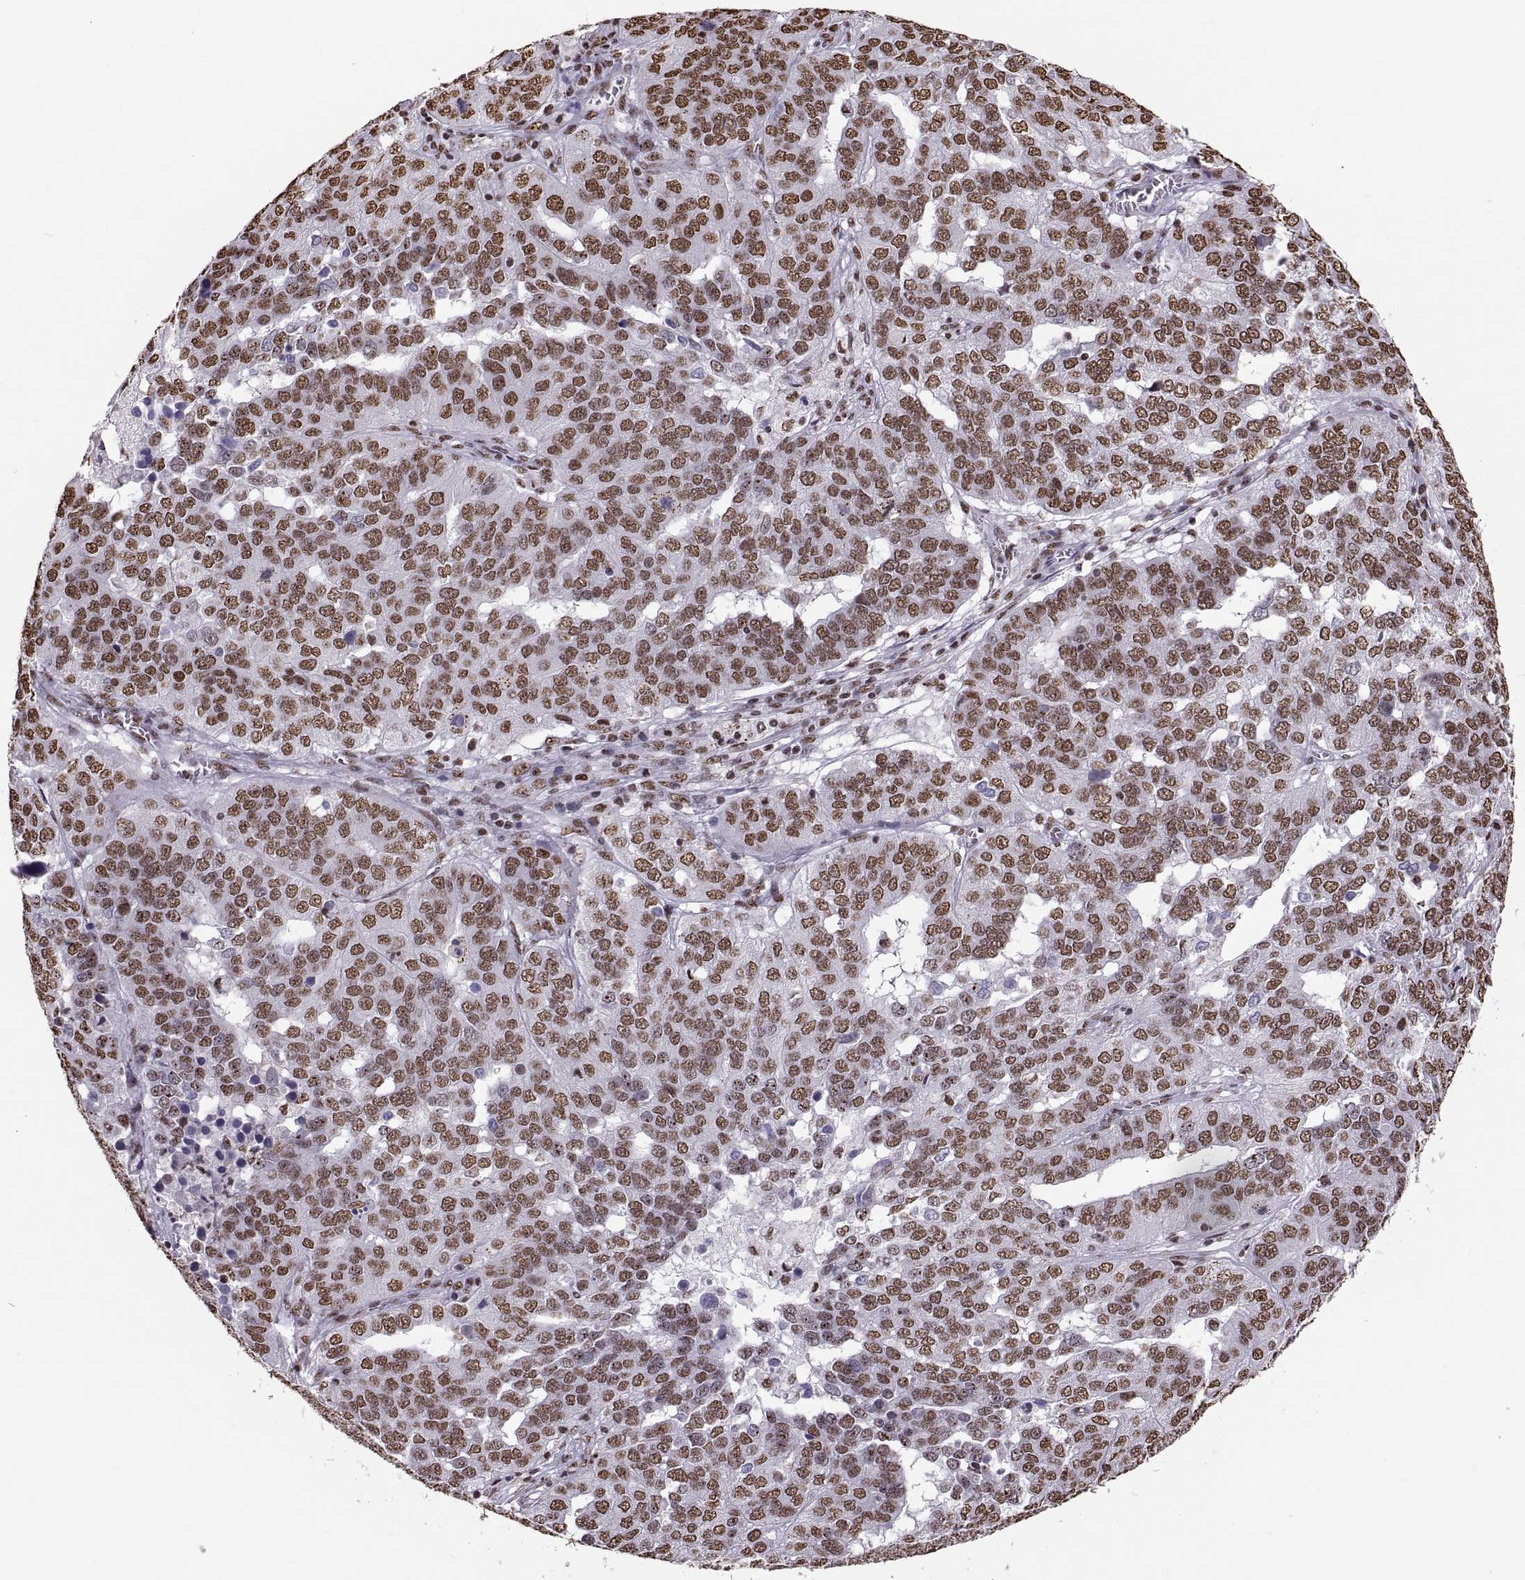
{"staining": {"intensity": "strong", "quantity": "25%-75%", "location": "cytoplasmic/membranous"}, "tissue": "ovarian cancer", "cell_type": "Tumor cells", "image_type": "cancer", "snomed": [{"axis": "morphology", "description": "Carcinoma, endometroid"}, {"axis": "topography", "description": "Soft tissue"}, {"axis": "topography", "description": "Ovary"}], "caption": "Ovarian endometroid carcinoma tissue exhibits strong cytoplasmic/membranous staining in approximately 25%-75% of tumor cells, visualized by immunohistochemistry.", "gene": "SNAI1", "patient": {"sex": "female", "age": 52}}